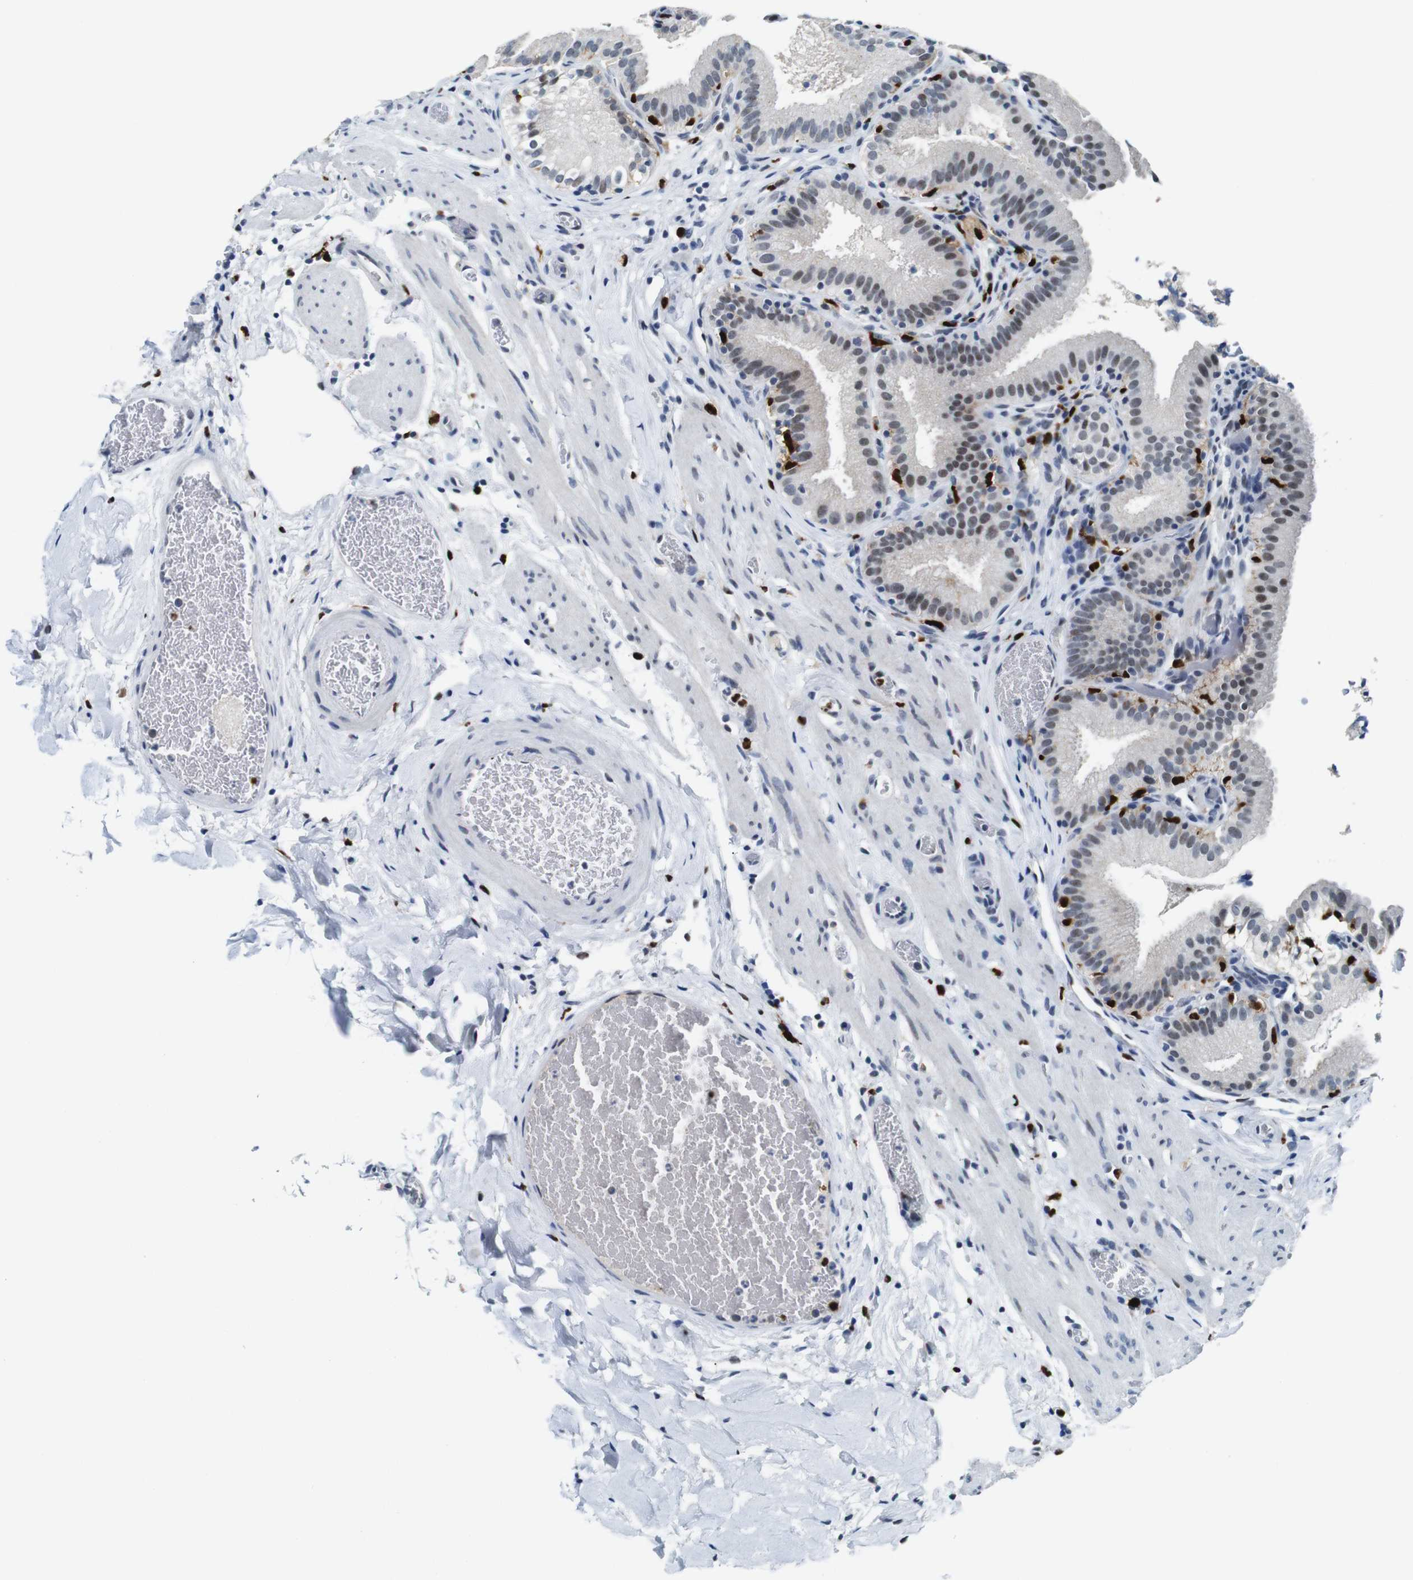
{"staining": {"intensity": "moderate", "quantity": "<25%", "location": "cytoplasmic/membranous,nuclear"}, "tissue": "gallbladder", "cell_type": "Glandular cells", "image_type": "normal", "snomed": [{"axis": "morphology", "description": "Normal tissue, NOS"}, {"axis": "topography", "description": "Gallbladder"}], "caption": "Unremarkable gallbladder demonstrates moderate cytoplasmic/membranous,nuclear positivity in approximately <25% of glandular cells, visualized by immunohistochemistry. The protein is shown in brown color, while the nuclei are stained blue.", "gene": "IRF8", "patient": {"sex": "male", "age": 54}}